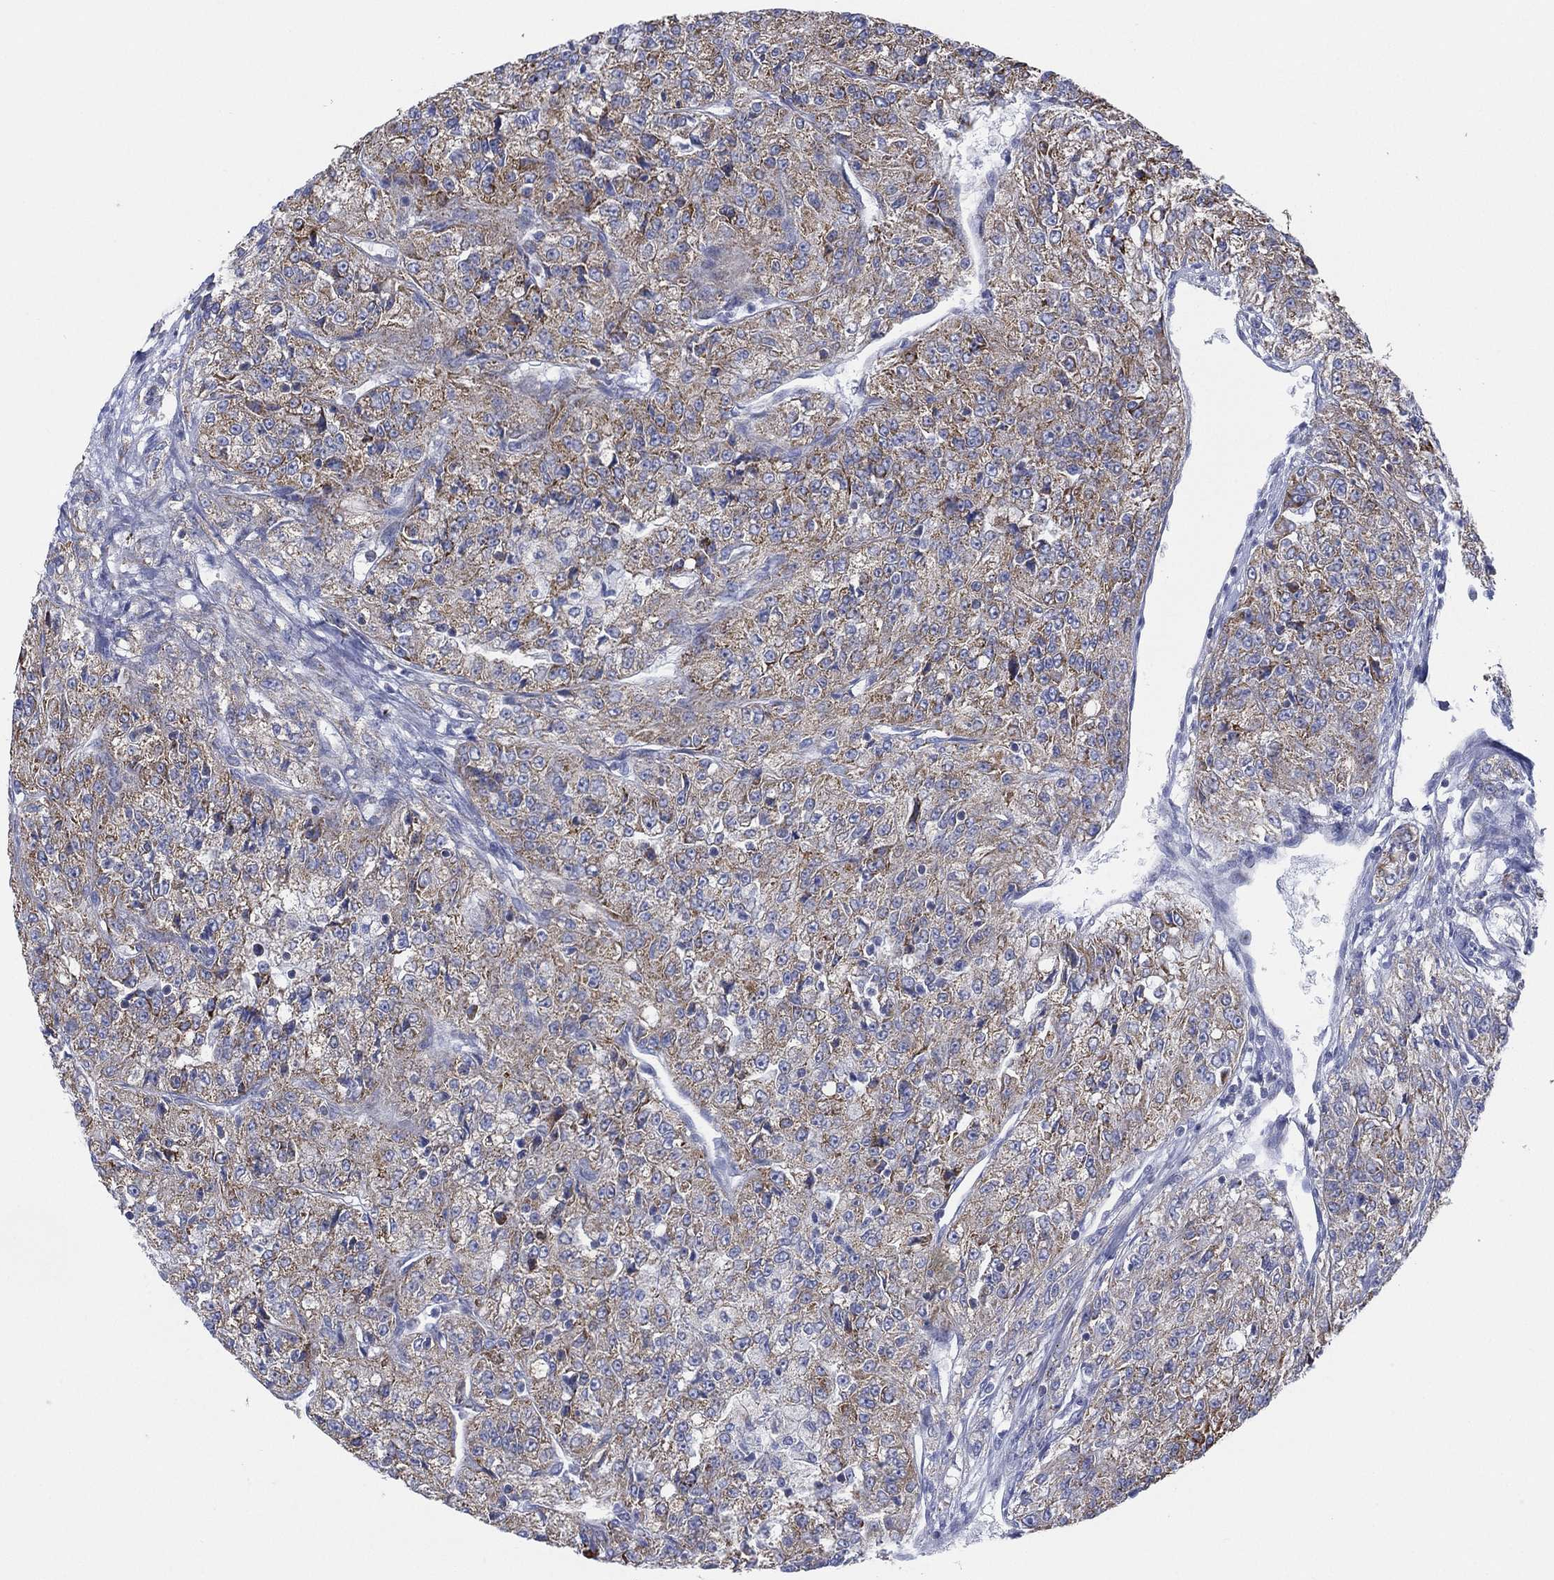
{"staining": {"intensity": "weak", "quantity": ">75%", "location": "cytoplasmic/membranous"}, "tissue": "renal cancer", "cell_type": "Tumor cells", "image_type": "cancer", "snomed": [{"axis": "morphology", "description": "Adenocarcinoma, NOS"}, {"axis": "topography", "description": "Kidney"}], "caption": "Tumor cells reveal low levels of weak cytoplasmic/membranous staining in approximately >75% of cells in human renal cancer.", "gene": "INA", "patient": {"sex": "female", "age": 63}}